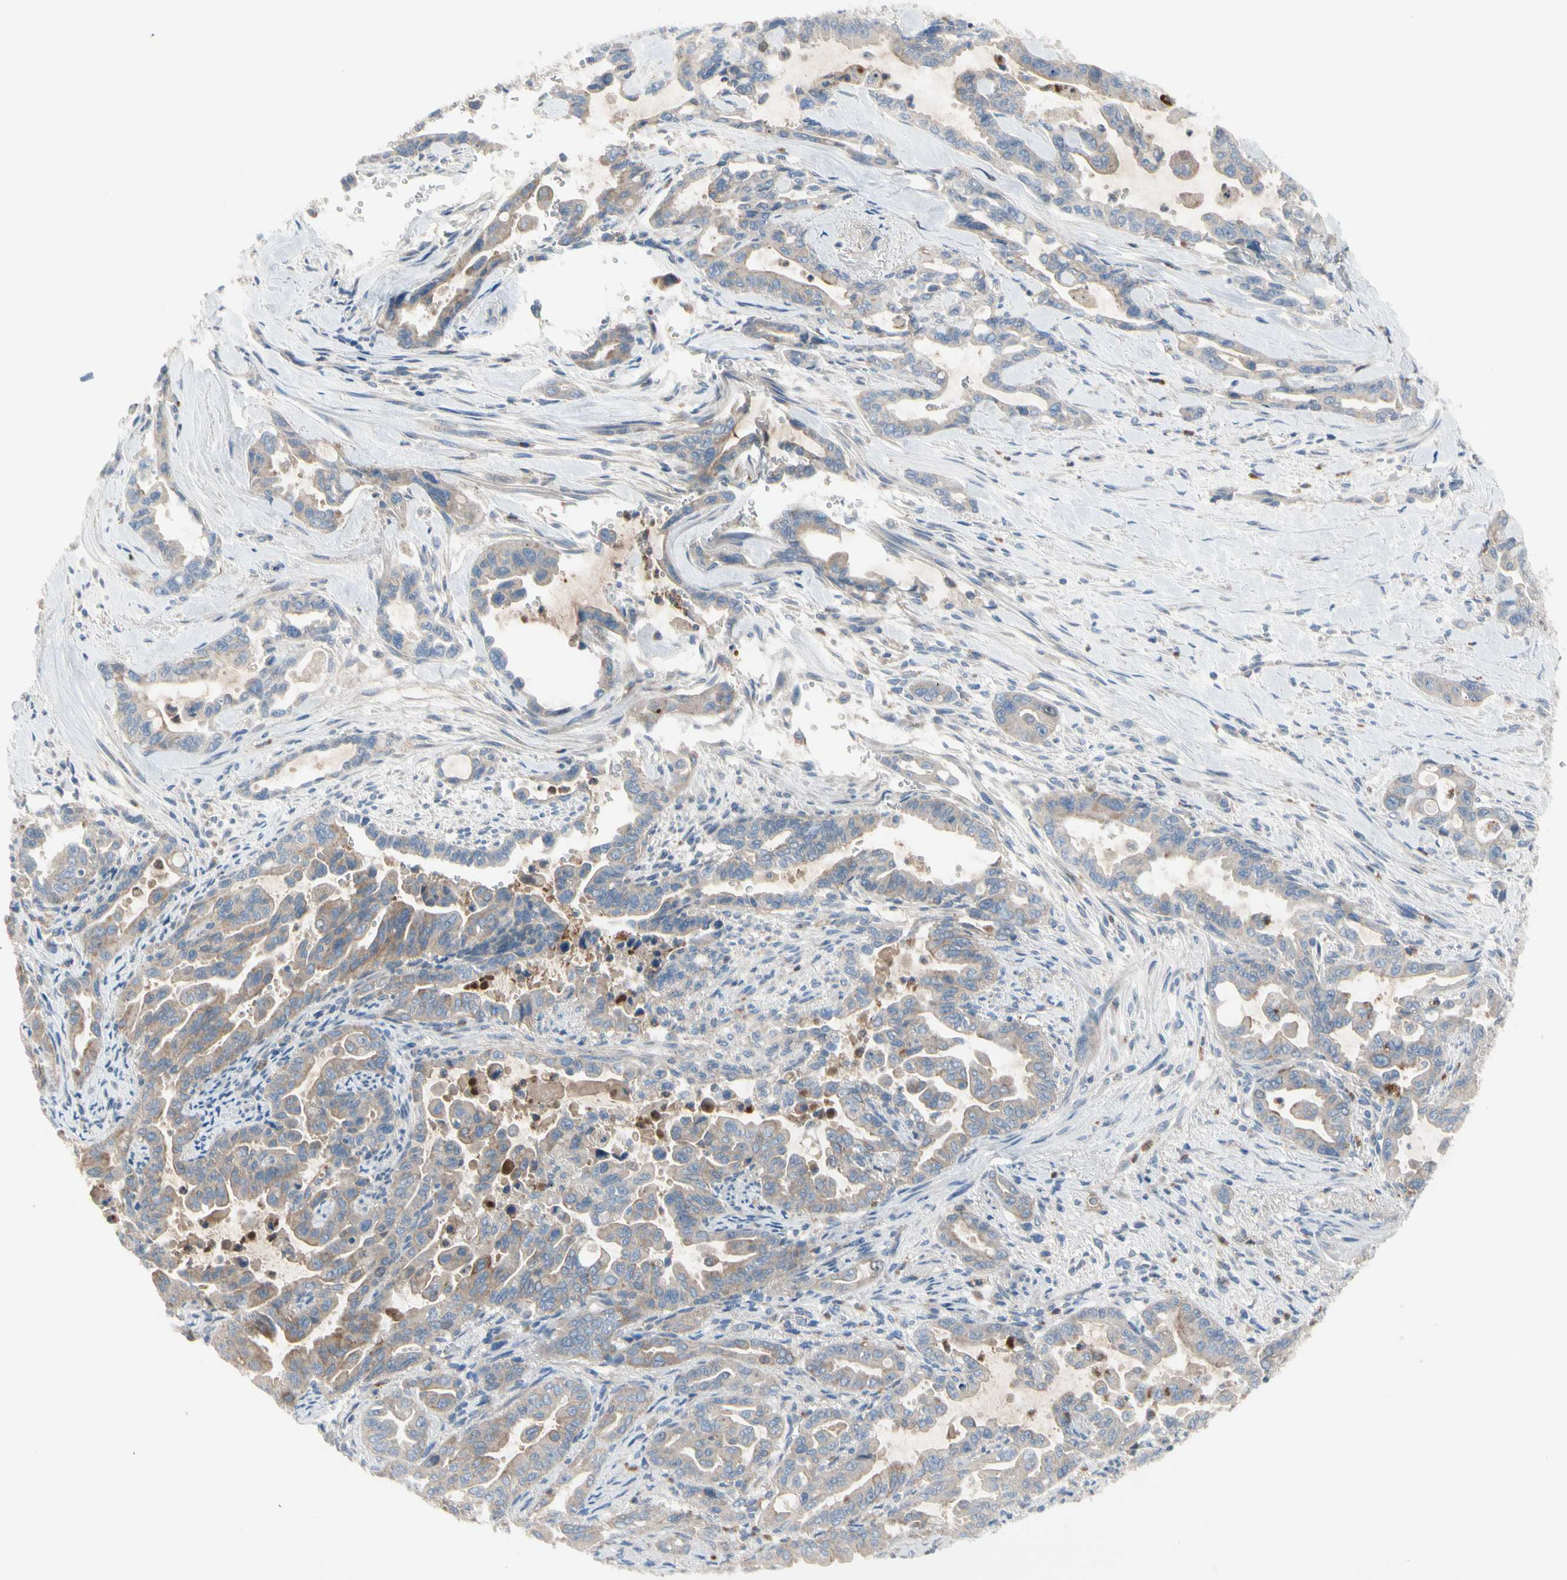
{"staining": {"intensity": "weak", "quantity": ">75%", "location": "cytoplasmic/membranous"}, "tissue": "pancreatic cancer", "cell_type": "Tumor cells", "image_type": "cancer", "snomed": [{"axis": "morphology", "description": "Adenocarcinoma, NOS"}, {"axis": "topography", "description": "Pancreas"}], "caption": "Immunohistochemistry (IHC) (DAB (3,3'-diaminobenzidine)) staining of pancreatic adenocarcinoma shows weak cytoplasmic/membranous protein expression in about >75% of tumor cells.", "gene": "HJURP", "patient": {"sex": "male", "age": 70}}